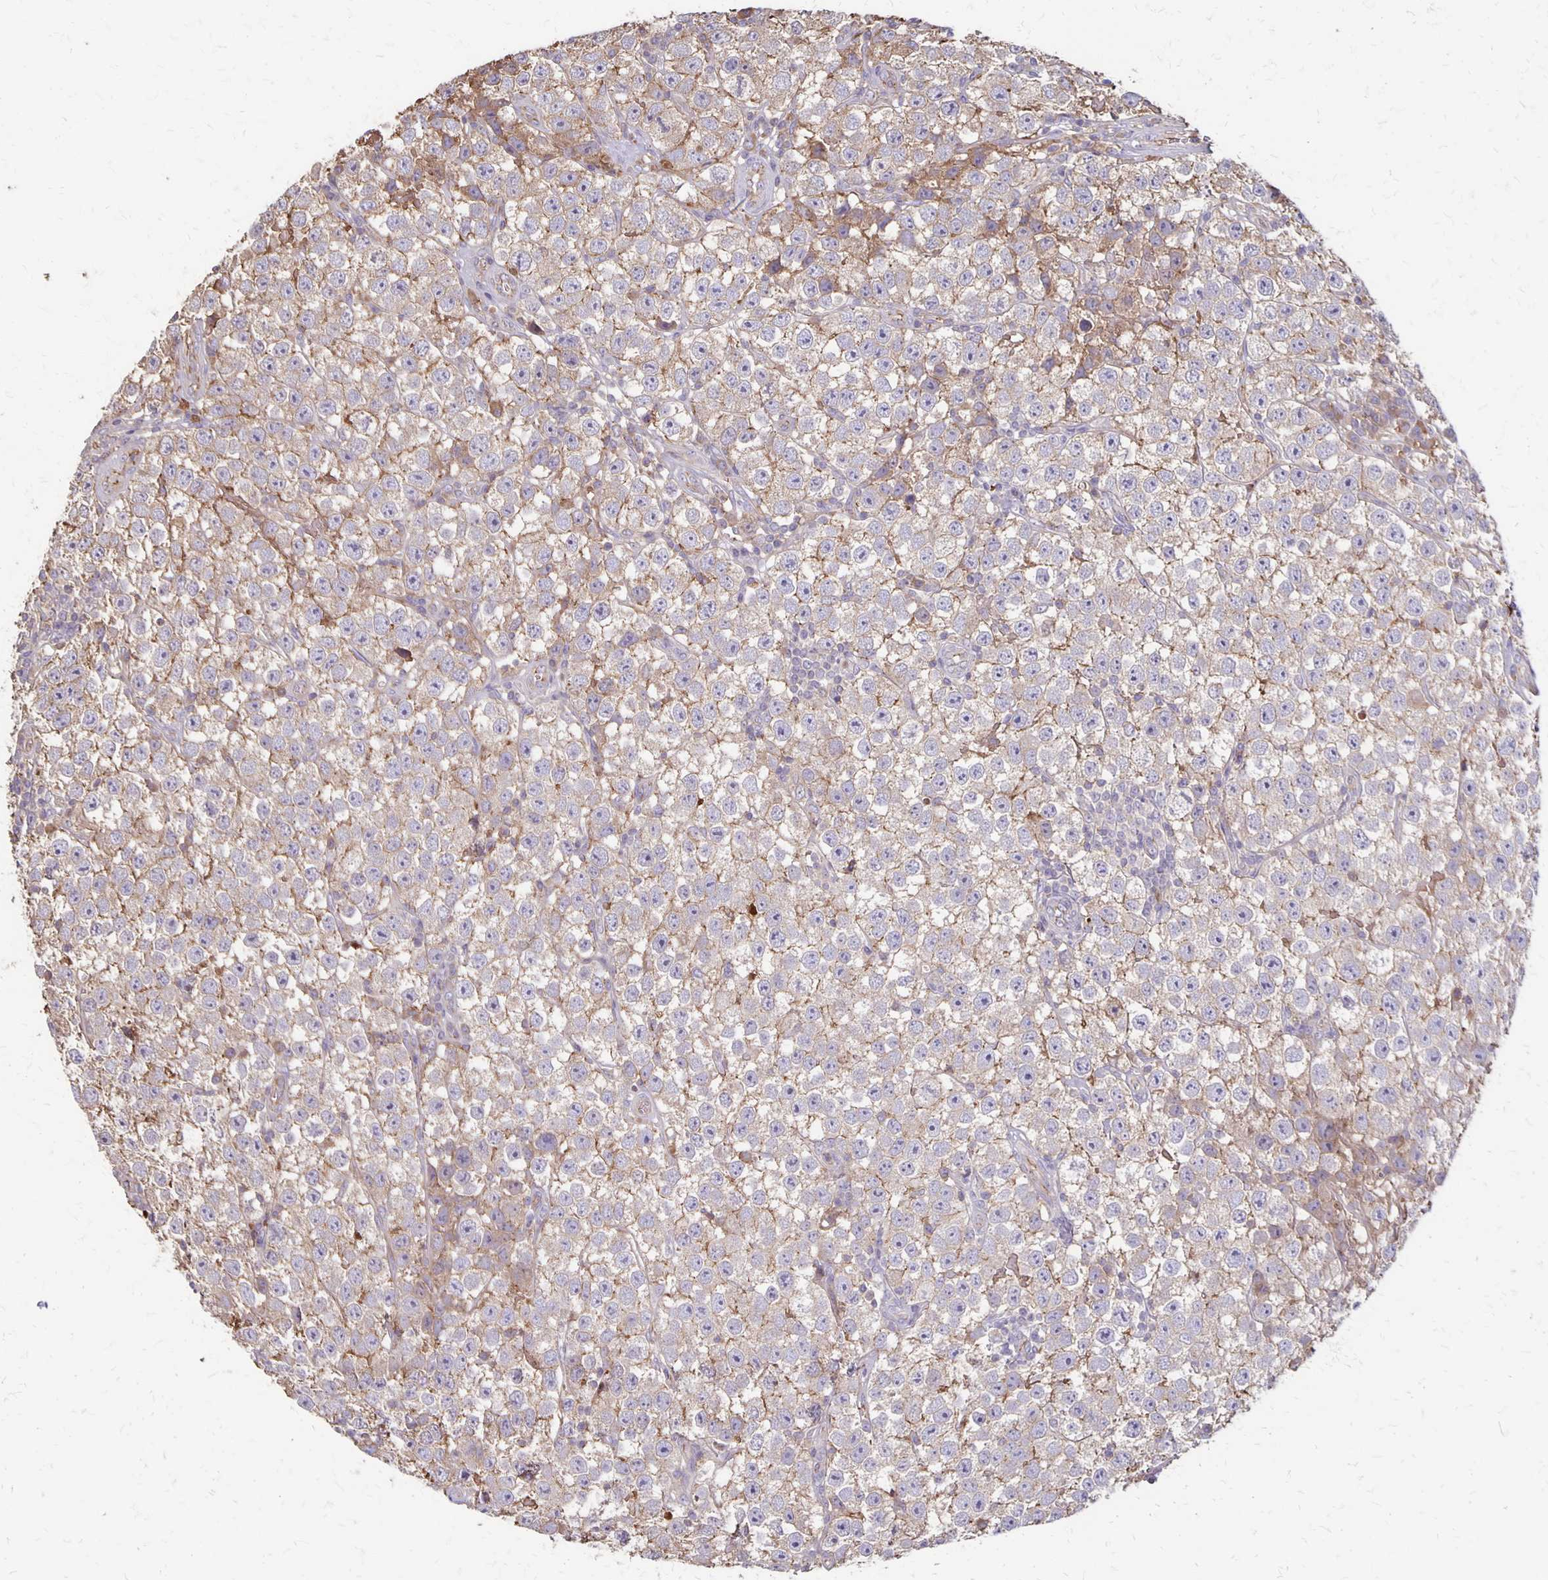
{"staining": {"intensity": "moderate", "quantity": "<25%", "location": "cytoplasmic/membranous"}, "tissue": "testis cancer", "cell_type": "Tumor cells", "image_type": "cancer", "snomed": [{"axis": "morphology", "description": "Seminoma, NOS"}, {"axis": "topography", "description": "Testis"}], "caption": "Seminoma (testis) stained for a protein (brown) displays moderate cytoplasmic/membranous positive expression in approximately <25% of tumor cells.", "gene": "PROM2", "patient": {"sex": "male", "age": 34}}